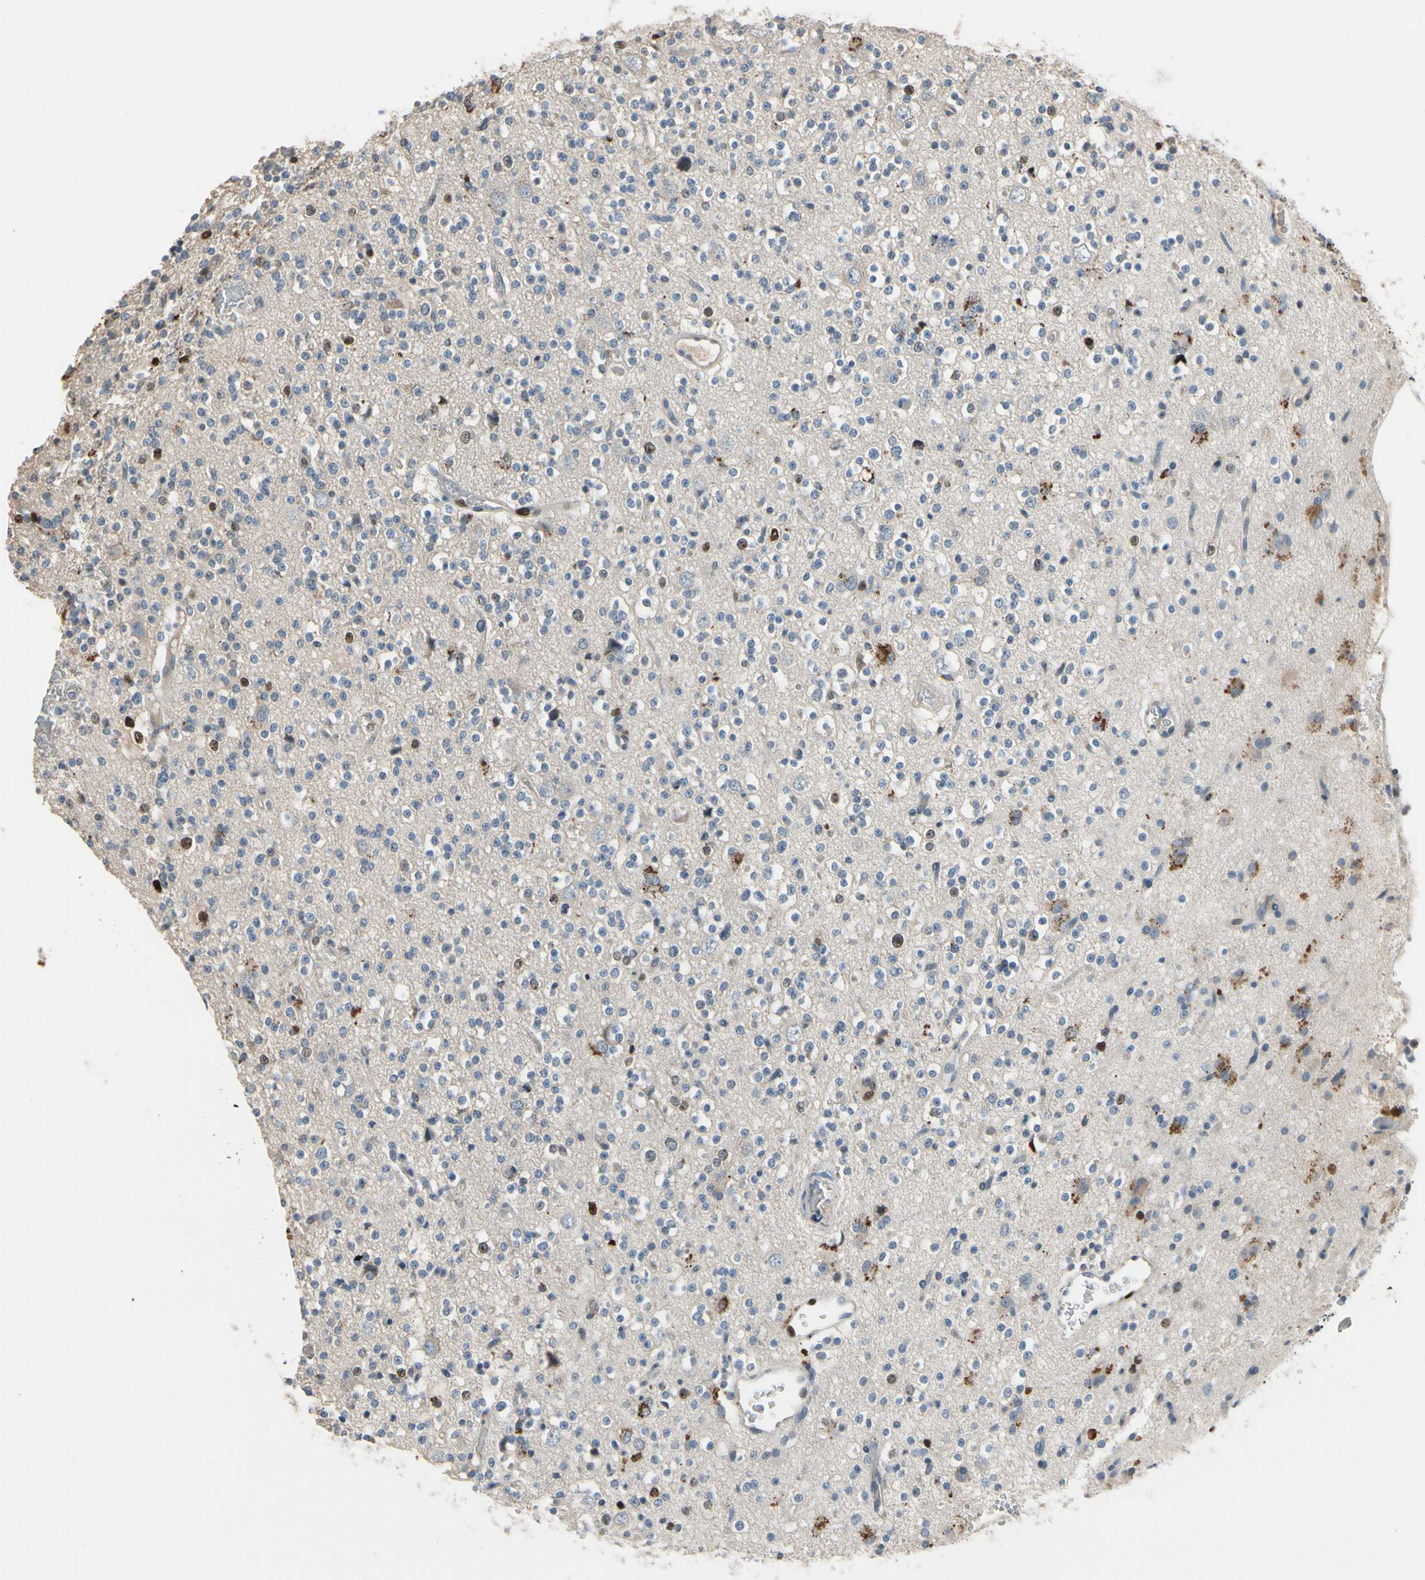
{"staining": {"intensity": "strong", "quantity": "<25%", "location": "nuclear"}, "tissue": "glioma", "cell_type": "Tumor cells", "image_type": "cancer", "snomed": [{"axis": "morphology", "description": "Glioma, malignant, High grade"}, {"axis": "topography", "description": "Brain"}], "caption": "Protein expression analysis of malignant glioma (high-grade) reveals strong nuclear expression in approximately <25% of tumor cells.", "gene": "ZKSCAN4", "patient": {"sex": "male", "age": 47}}